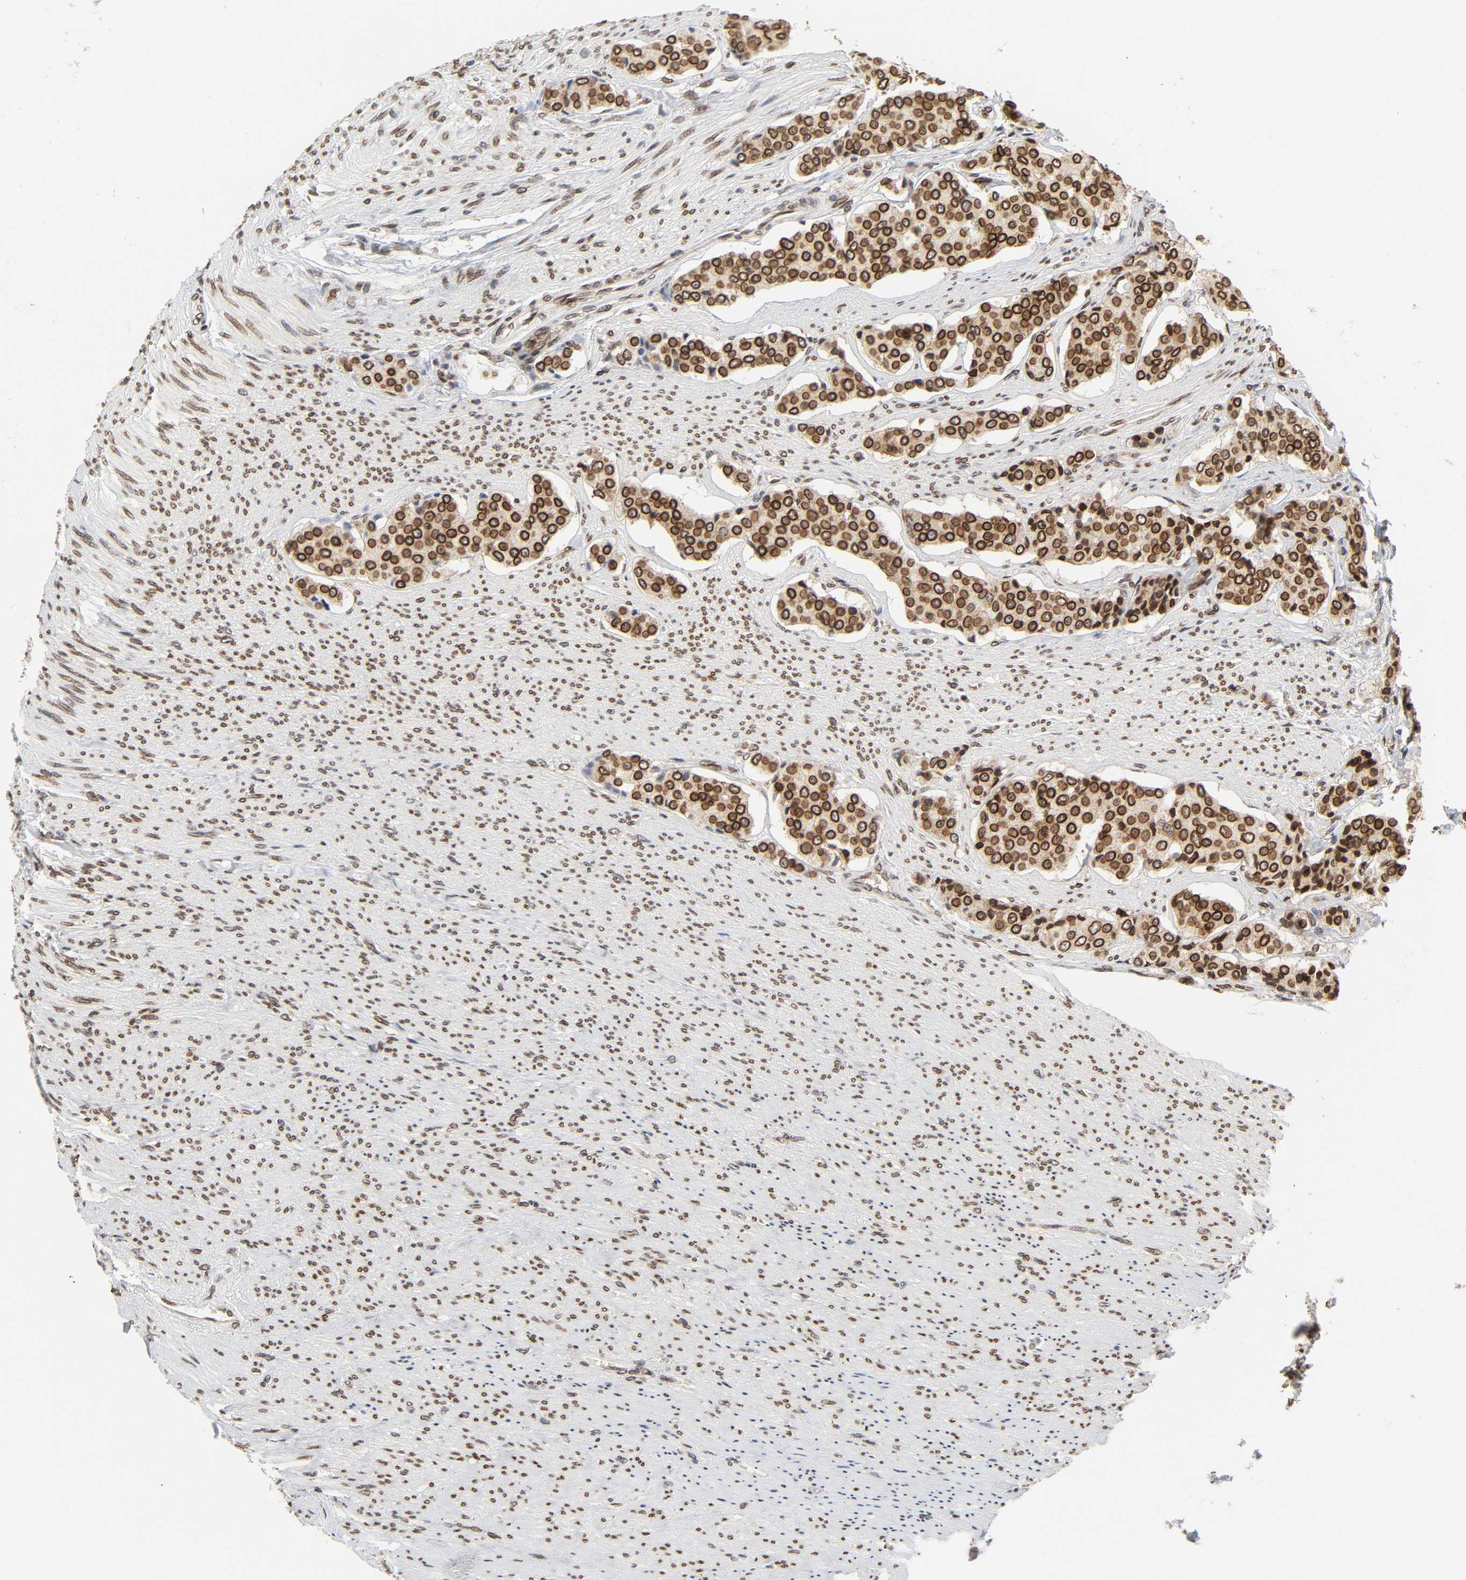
{"staining": {"intensity": "strong", "quantity": ">75%", "location": "cytoplasmic/membranous,nuclear"}, "tissue": "carcinoid", "cell_type": "Tumor cells", "image_type": "cancer", "snomed": [{"axis": "morphology", "description": "Carcinoid, malignant, NOS"}, {"axis": "topography", "description": "Colon"}], "caption": "Carcinoid stained for a protein (brown) exhibits strong cytoplasmic/membranous and nuclear positive staining in approximately >75% of tumor cells.", "gene": "RANGAP1", "patient": {"sex": "female", "age": 61}}